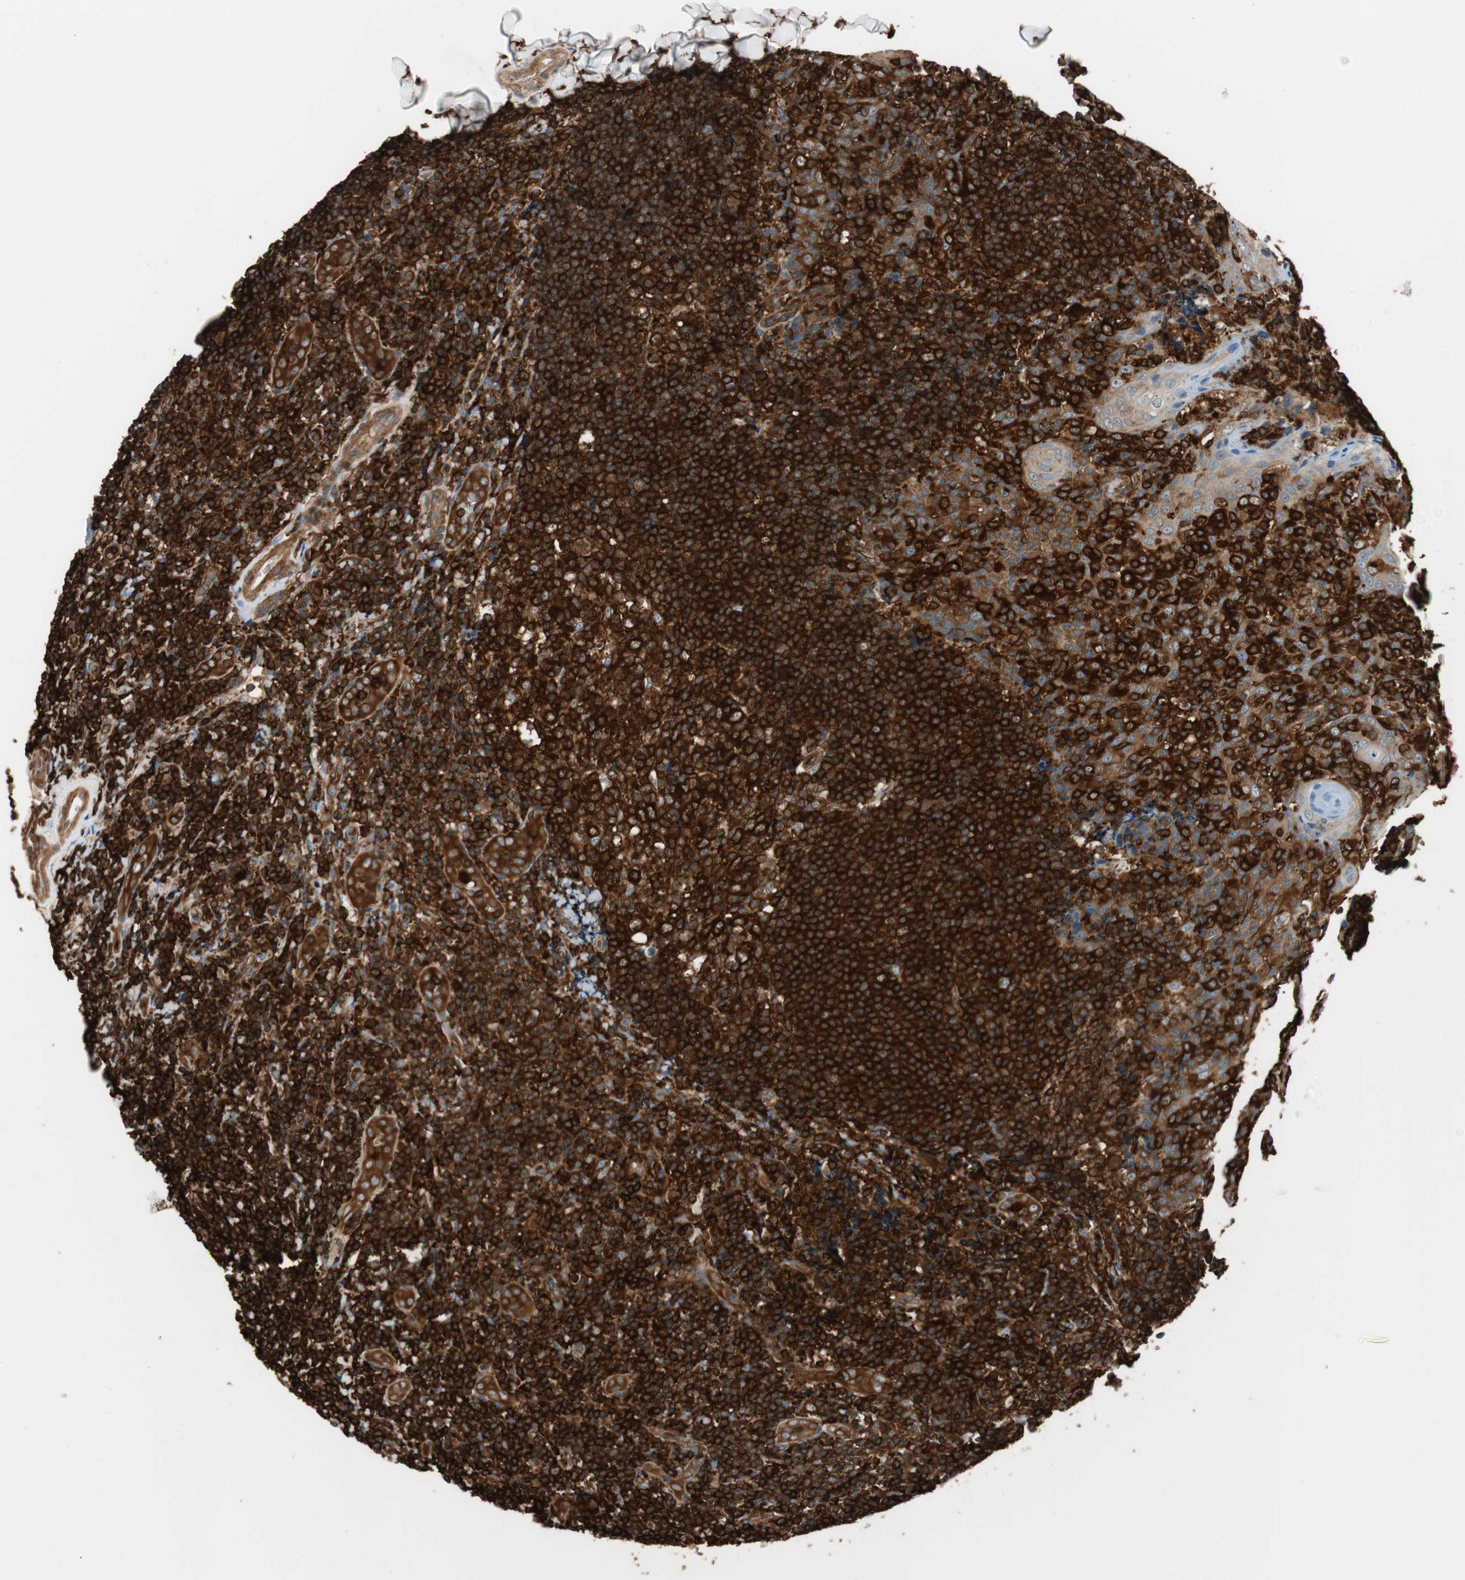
{"staining": {"intensity": "strong", "quantity": ">75%", "location": "cytoplasmic/membranous"}, "tissue": "tonsil", "cell_type": "Germinal center cells", "image_type": "normal", "snomed": [{"axis": "morphology", "description": "Normal tissue, NOS"}, {"axis": "topography", "description": "Tonsil"}], "caption": "Immunohistochemistry (IHC) image of unremarkable tonsil stained for a protein (brown), which displays high levels of strong cytoplasmic/membranous positivity in about >75% of germinal center cells.", "gene": "VASP", "patient": {"sex": "male", "age": 31}}